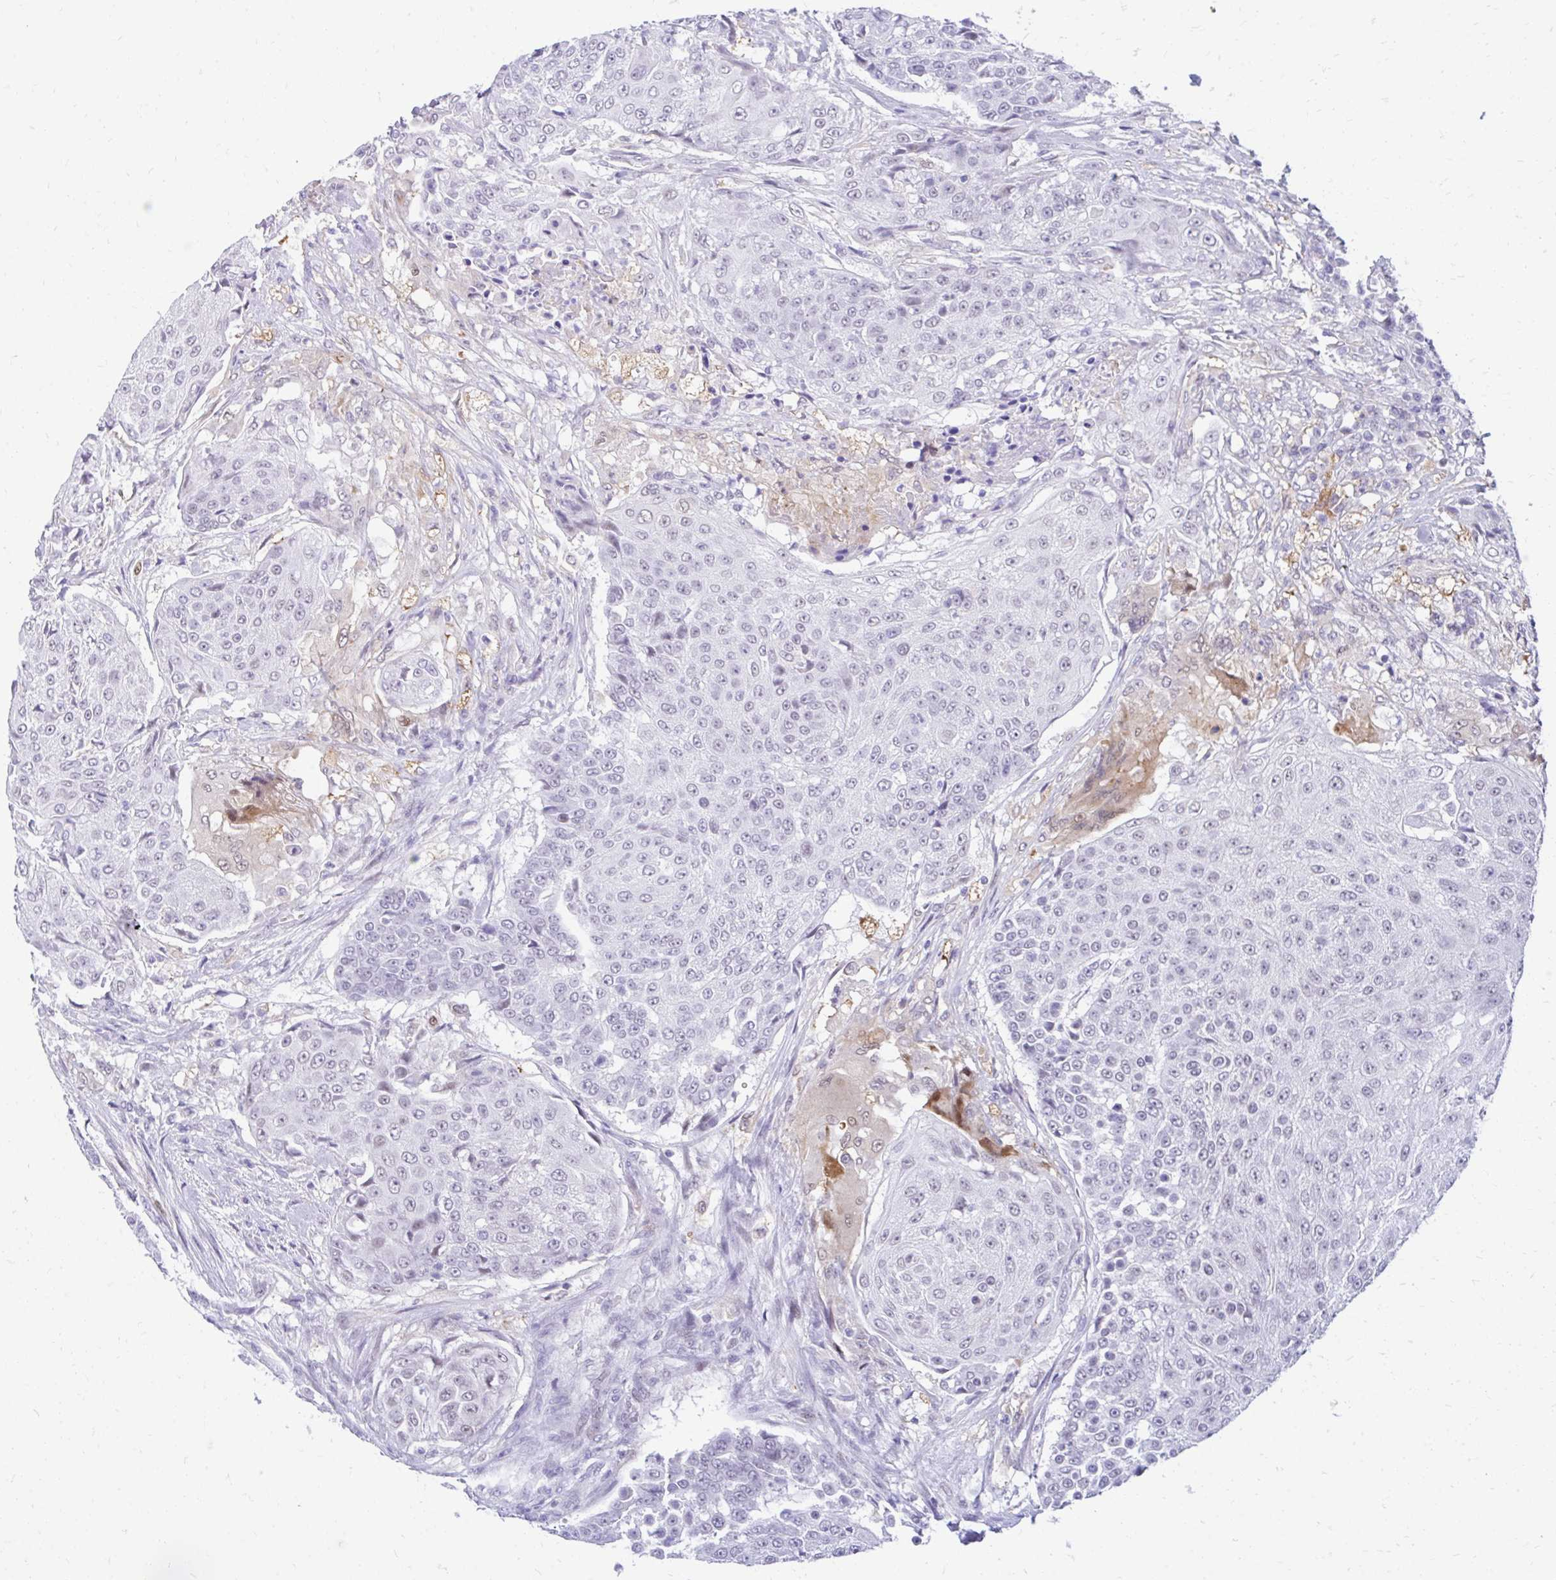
{"staining": {"intensity": "negative", "quantity": "none", "location": "none"}, "tissue": "urothelial cancer", "cell_type": "Tumor cells", "image_type": "cancer", "snomed": [{"axis": "morphology", "description": "Urothelial carcinoma, High grade"}, {"axis": "topography", "description": "Urinary bladder"}], "caption": "Tumor cells show no significant protein staining in urothelial carcinoma (high-grade).", "gene": "GLB1L2", "patient": {"sex": "female", "age": 63}}